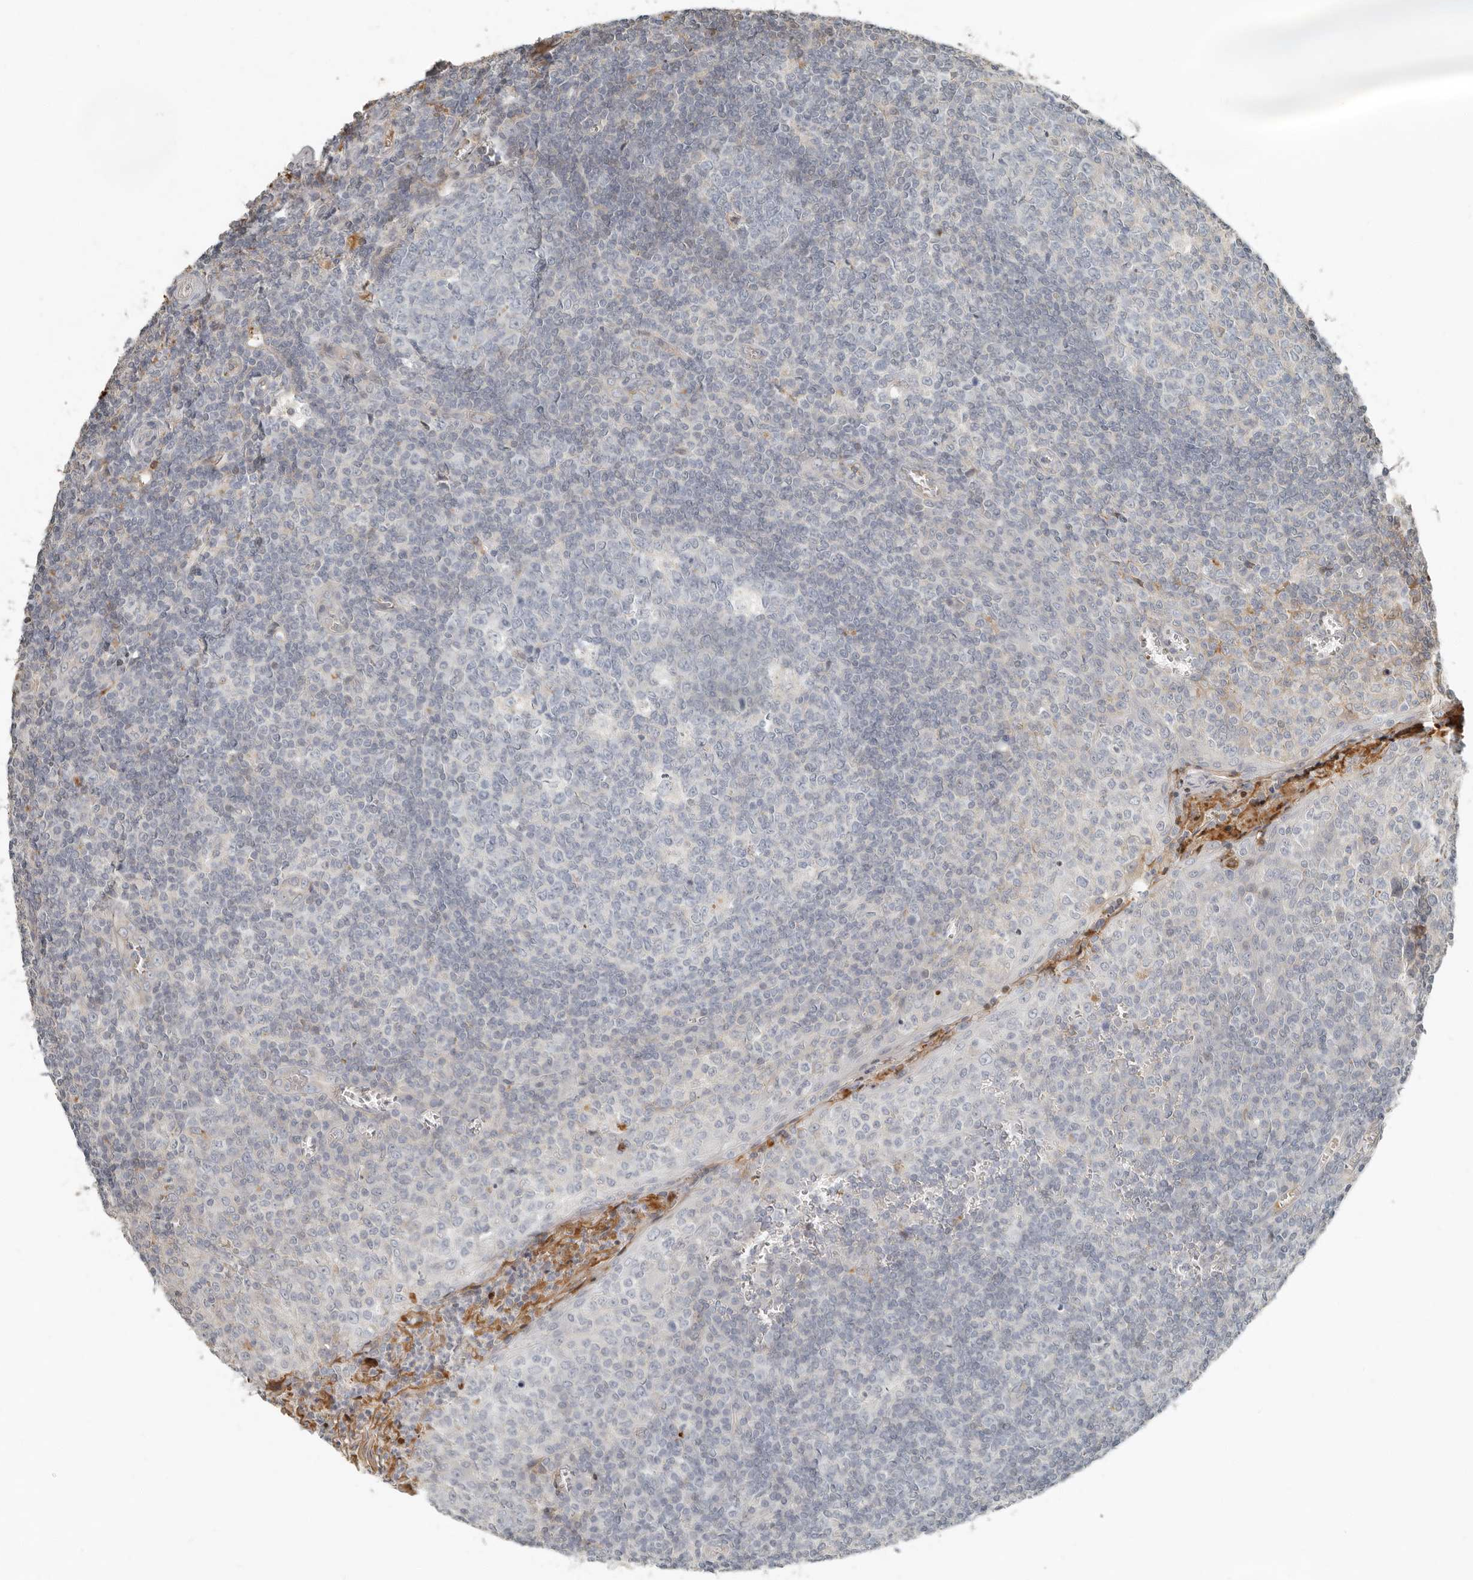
{"staining": {"intensity": "negative", "quantity": "none", "location": "none"}, "tissue": "tonsil", "cell_type": "Germinal center cells", "image_type": "normal", "snomed": [{"axis": "morphology", "description": "Normal tissue, NOS"}, {"axis": "topography", "description": "Tonsil"}], "caption": "Protein analysis of benign tonsil shows no significant staining in germinal center cells.", "gene": "KLHL38", "patient": {"sex": "female", "age": 19}}